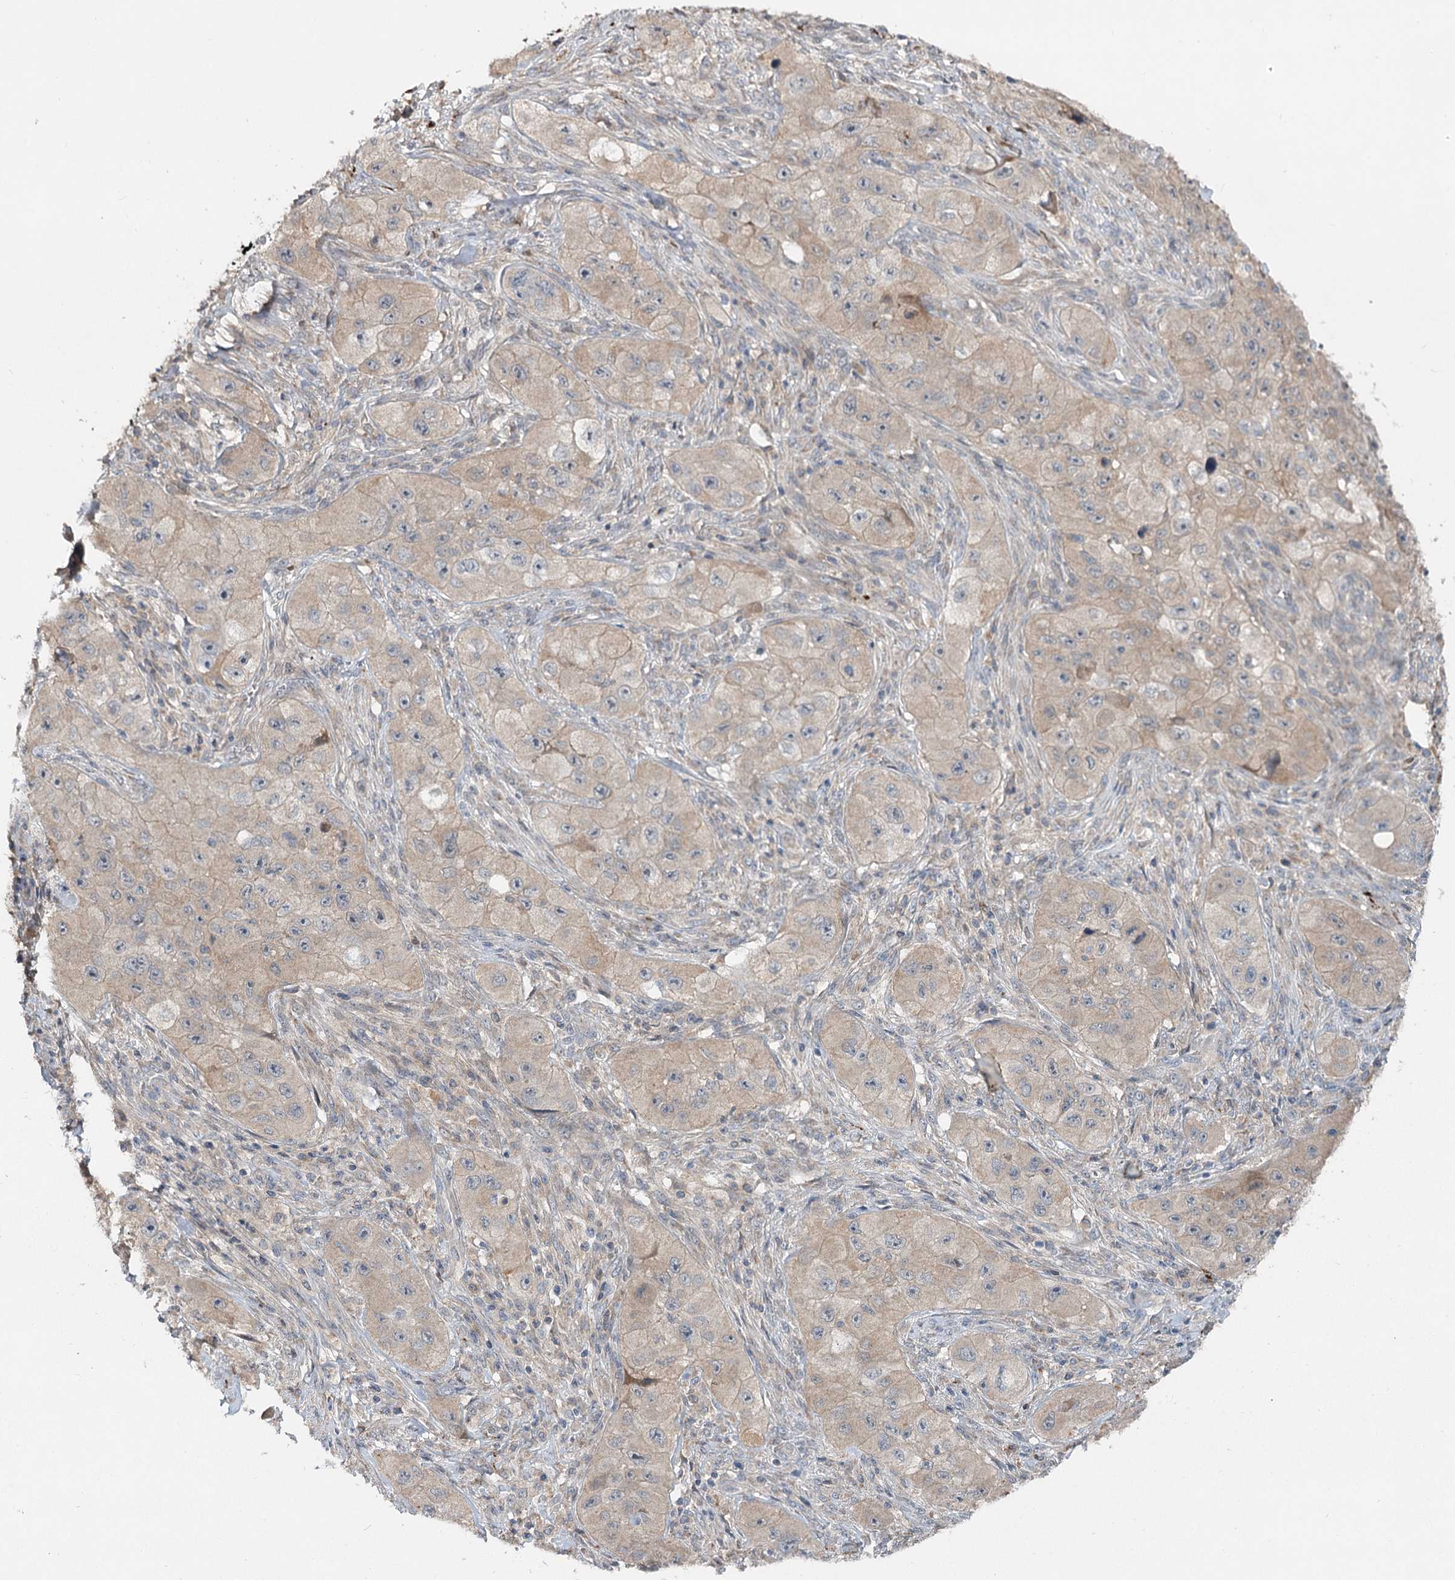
{"staining": {"intensity": "weak", "quantity": "25%-75%", "location": "cytoplasmic/membranous"}, "tissue": "skin cancer", "cell_type": "Tumor cells", "image_type": "cancer", "snomed": [{"axis": "morphology", "description": "Squamous cell carcinoma, NOS"}, {"axis": "topography", "description": "Skin"}, {"axis": "topography", "description": "Subcutis"}], "caption": "This histopathology image displays immunohistochemistry (IHC) staining of squamous cell carcinoma (skin), with low weak cytoplasmic/membranous positivity in about 25%-75% of tumor cells.", "gene": "PYROXD2", "patient": {"sex": "male", "age": 73}}